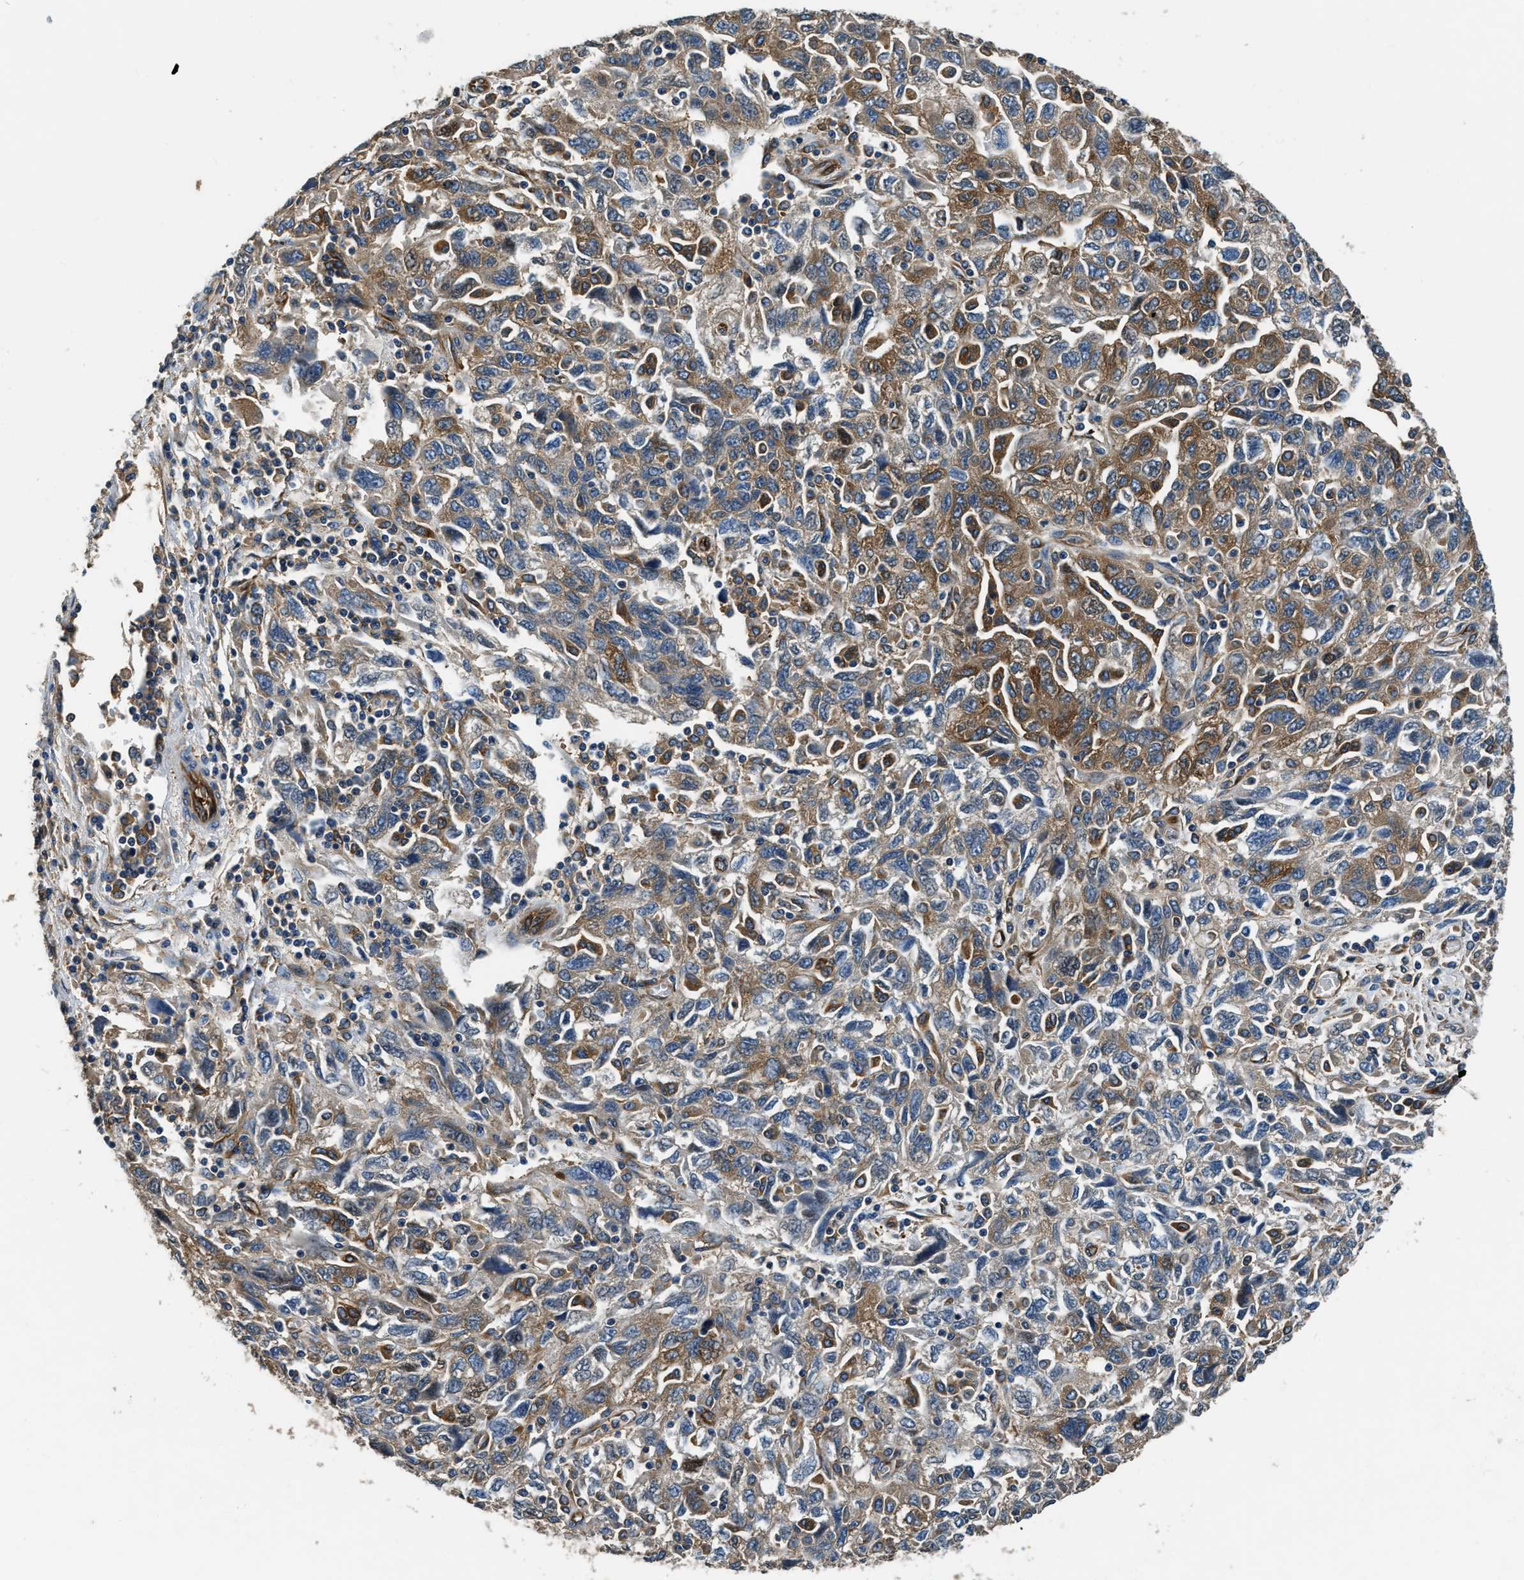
{"staining": {"intensity": "moderate", "quantity": ">75%", "location": "cytoplasmic/membranous"}, "tissue": "ovarian cancer", "cell_type": "Tumor cells", "image_type": "cancer", "snomed": [{"axis": "morphology", "description": "Carcinoma, NOS"}, {"axis": "morphology", "description": "Cystadenocarcinoma, serous, NOS"}, {"axis": "topography", "description": "Ovary"}], "caption": "Ovarian cancer stained with a protein marker shows moderate staining in tumor cells.", "gene": "EEA1", "patient": {"sex": "female", "age": 69}}